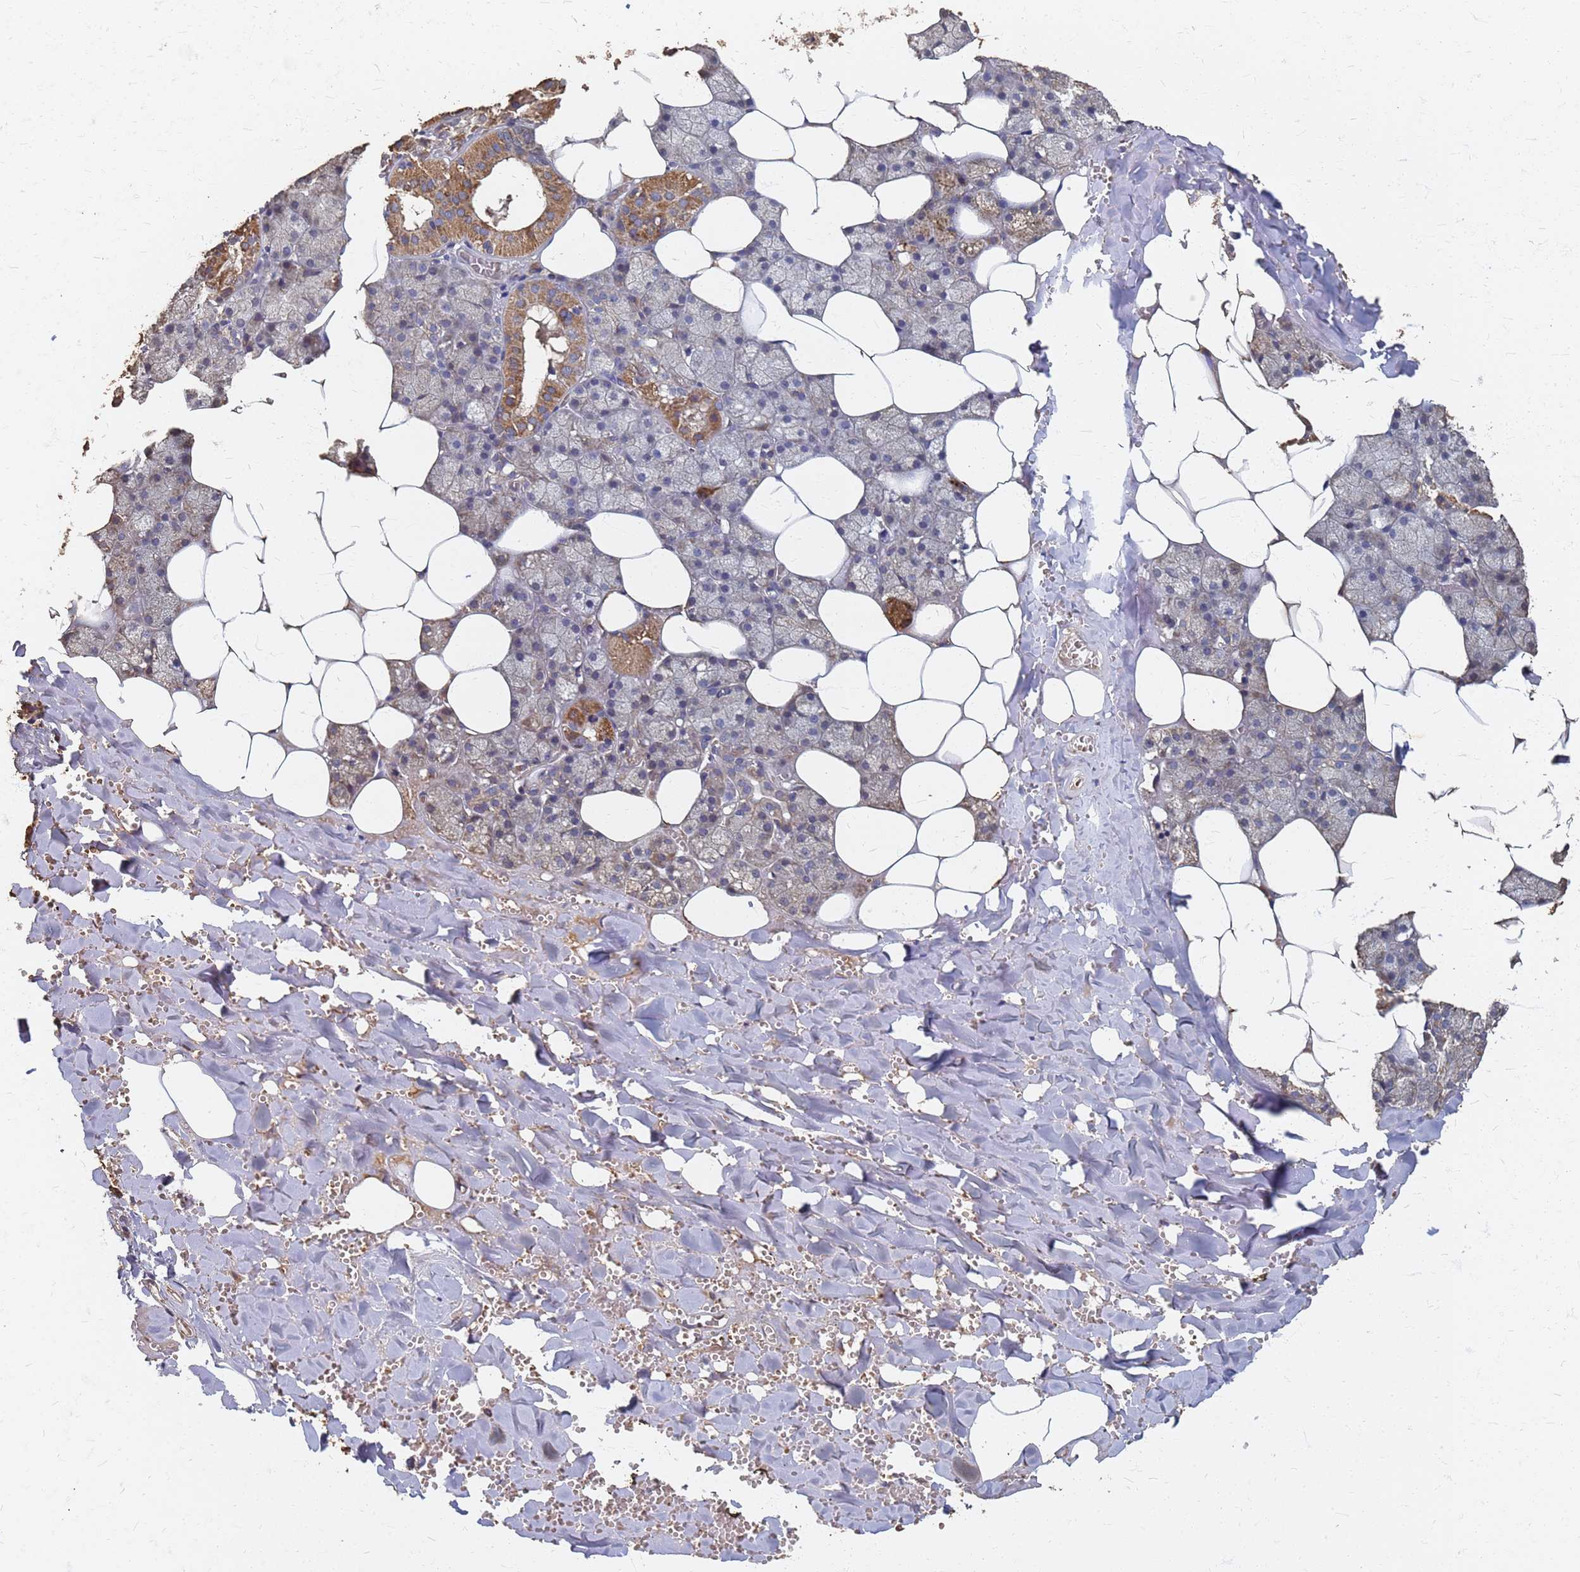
{"staining": {"intensity": "moderate", "quantity": "<25%", "location": "cytoplasmic/membranous"}, "tissue": "salivary gland", "cell_type": "Glandular cells", "image_type": "normal", "snomed": [{"axis": "morphology", "description": "Normal tissue, NOS"}, {"axis": "topography", "description": "Salivary gland"}], "caption": "Normal salivary gland displays moderate cytoplasmic/membranous positivity in about <25% of glandular cells, visualized by immunohistochemistry.", "gene": "DPH5", "patient": {"sex": "male", "age": 62}}